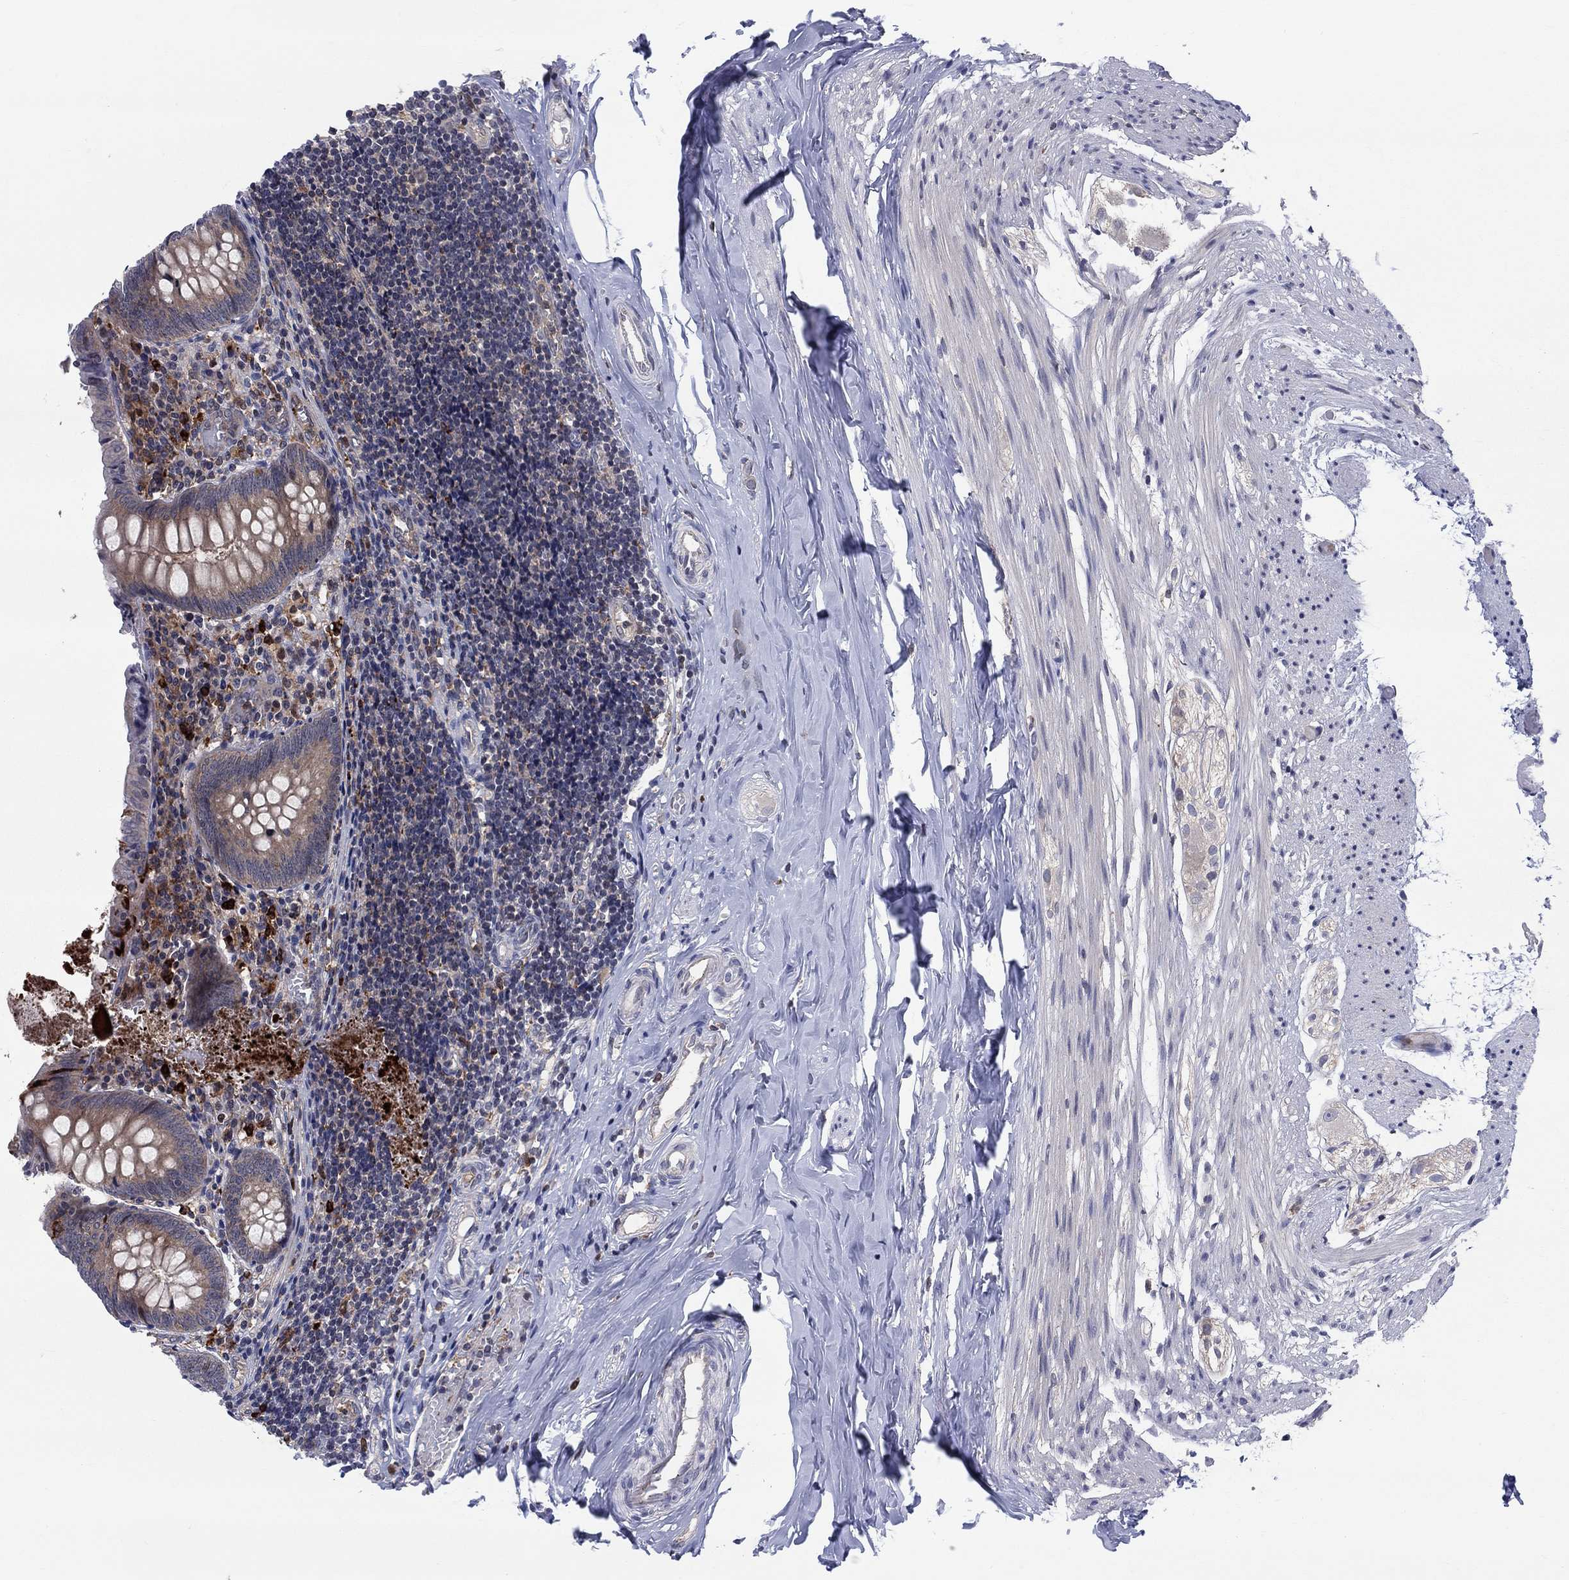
{"staining": {"intensity": "weak", "quantity": "25%-75%", "location": "cytoplasmic/membranous"}, "tissue": "appendix", "cell_type": "Glandular cells", "image_type": "normal", "snomed": [{"axis": "morphology", "description": "Normal tissue, NOS"}, {"axis": "topography", "description": "Appendix"}], "caption": "Immunohistochemistry (IHC) histopathology image of benign appendix: human appendix stained using immunohistochemistry (IHC) reveals low levels of weak protein expression localized specifically in the cytoplasmic/membranous of glandular cells, appearing as a cytoplasmic/membranous brown color.", "gene": "ZNHIT3", "patient": {"sex": "female", "age": 23}}